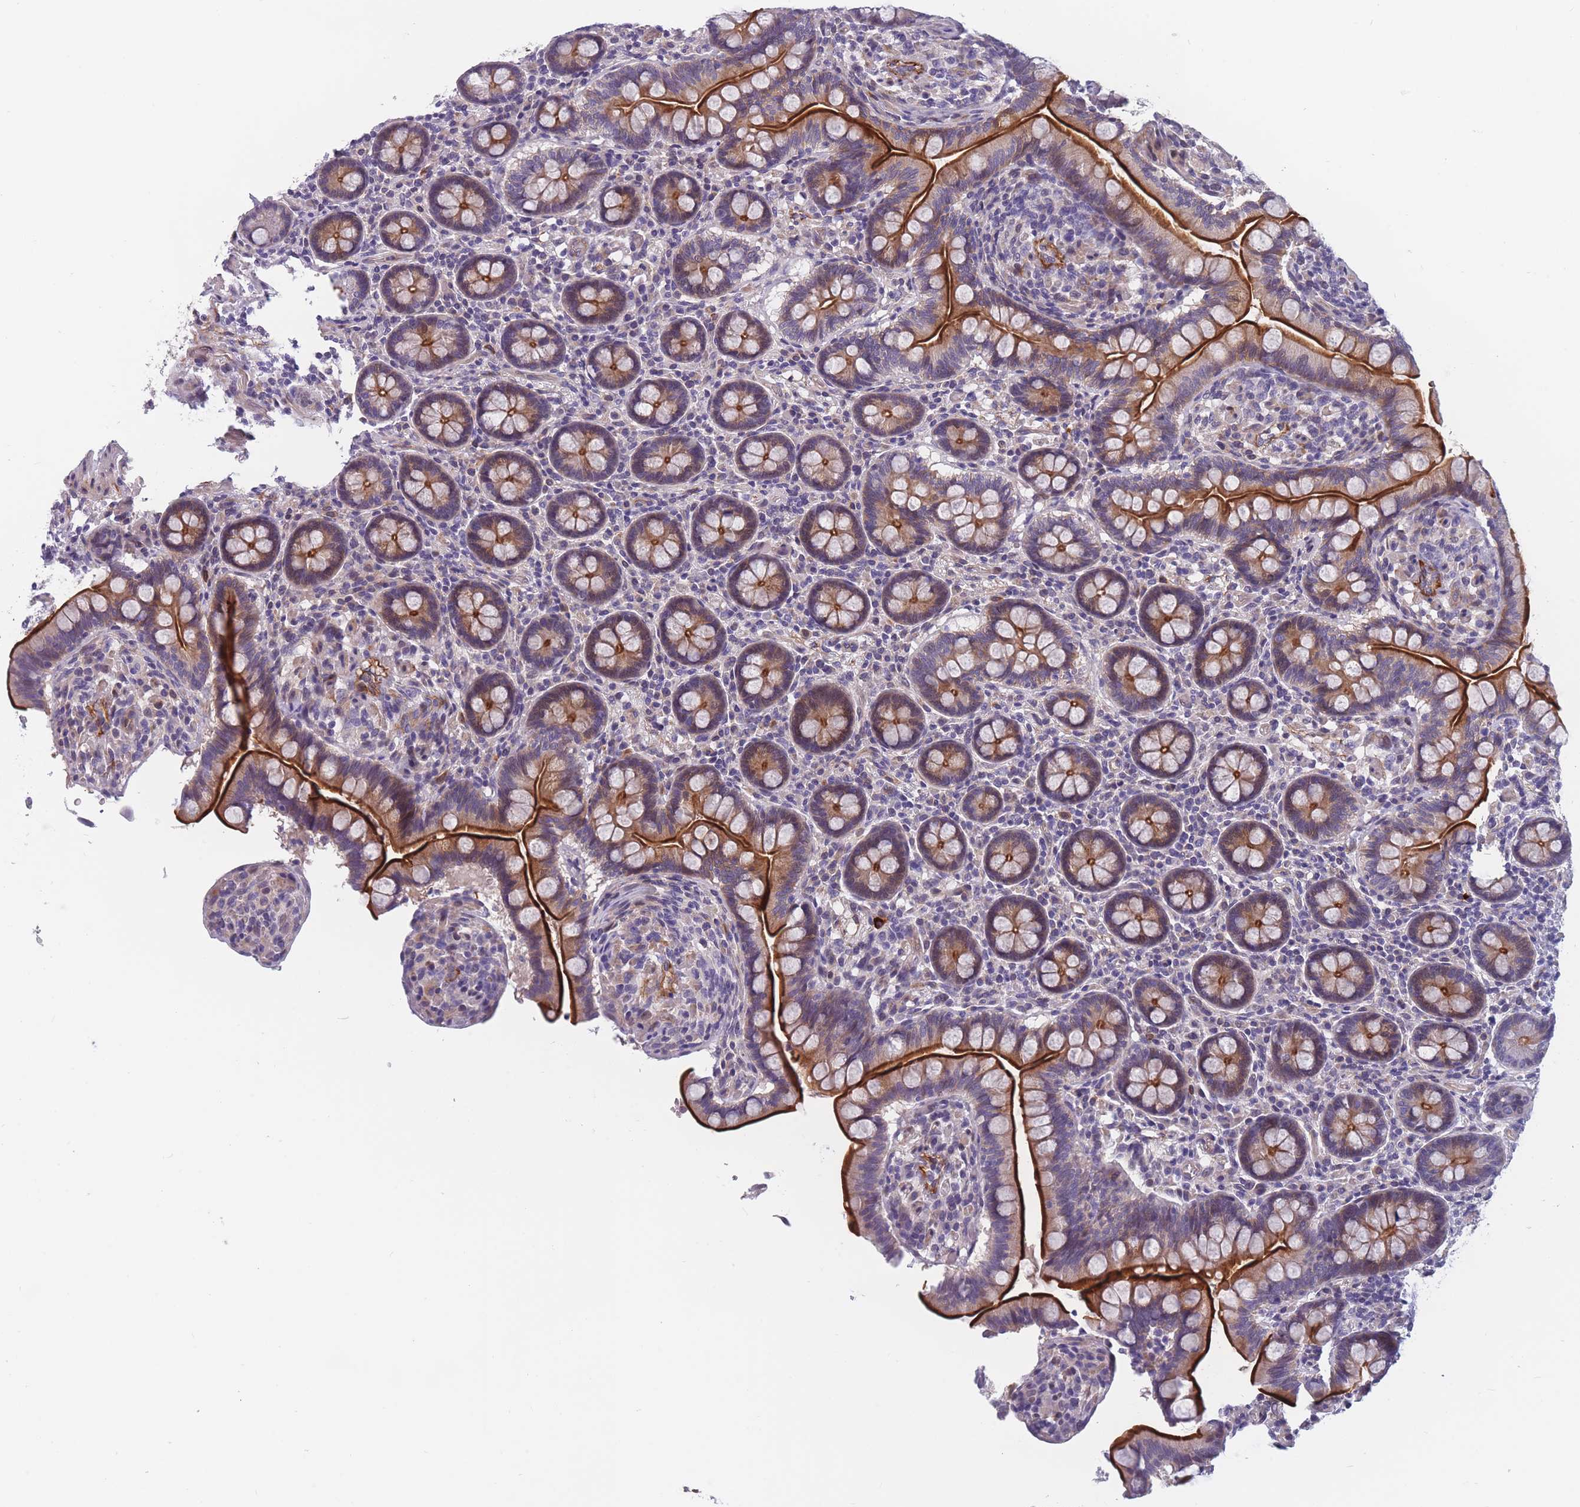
{"staining": {"intensity": "strong", "quantity": ">75%", "location": "cytoplasmic/membranous"}, "tissue": "small intestine", "cell_type": "Glandular cells", "image_type": "normal", "snomed": [{"axis": "morphology", "description": "Normal tissue, NOS"}, {"axis": "topography", "description": "Small intestine"}], "caption": "This histopathology image demonstrates immunohistochemistry (IHC) staining of benign human small intestine, with high strong cytoplasmic/membranous staining in about >75% of glandular cells.", "gene": "FAM83F", "patient": {"sex": "female", "age": 64}}